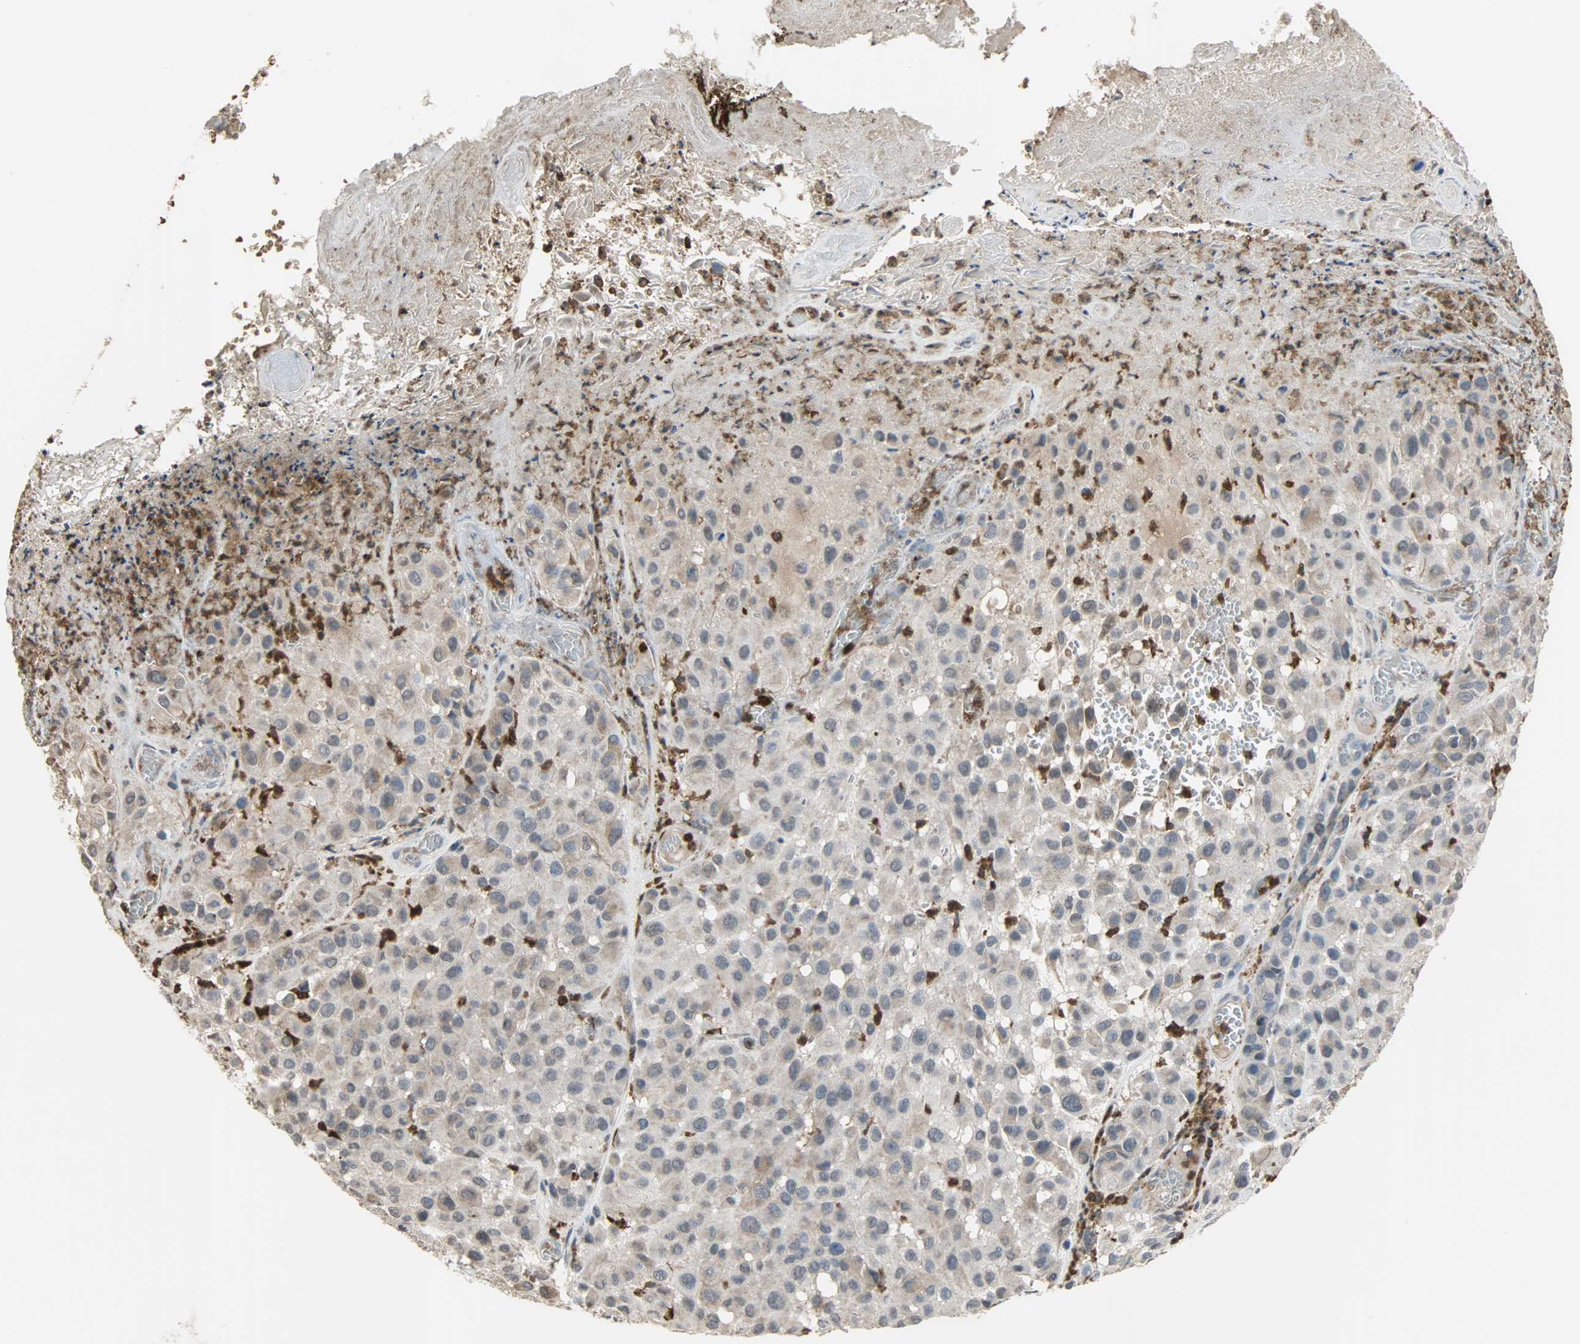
{"staining": {"intensity": "weak", "quantity": "25%-75%", "location": "cytoplasmic/membranous"}, "tissue": "melanoma", "cell_type": "Tumor cells", "image_type": "cancer", "snomed": [{"axis": "morphology", "description": "Malignant melanoma, NOS"}, {"axis": "topography", "description": "Skin"}], "caption": "Weak cytoplasmic/membranous staining for a protein is identified in about 25%-75% of tumor cells of malignant melanoma using immunohistochemistry (IHC).", "gene": "SKAP2", "patient": {"sex": "female", "age": 21}}